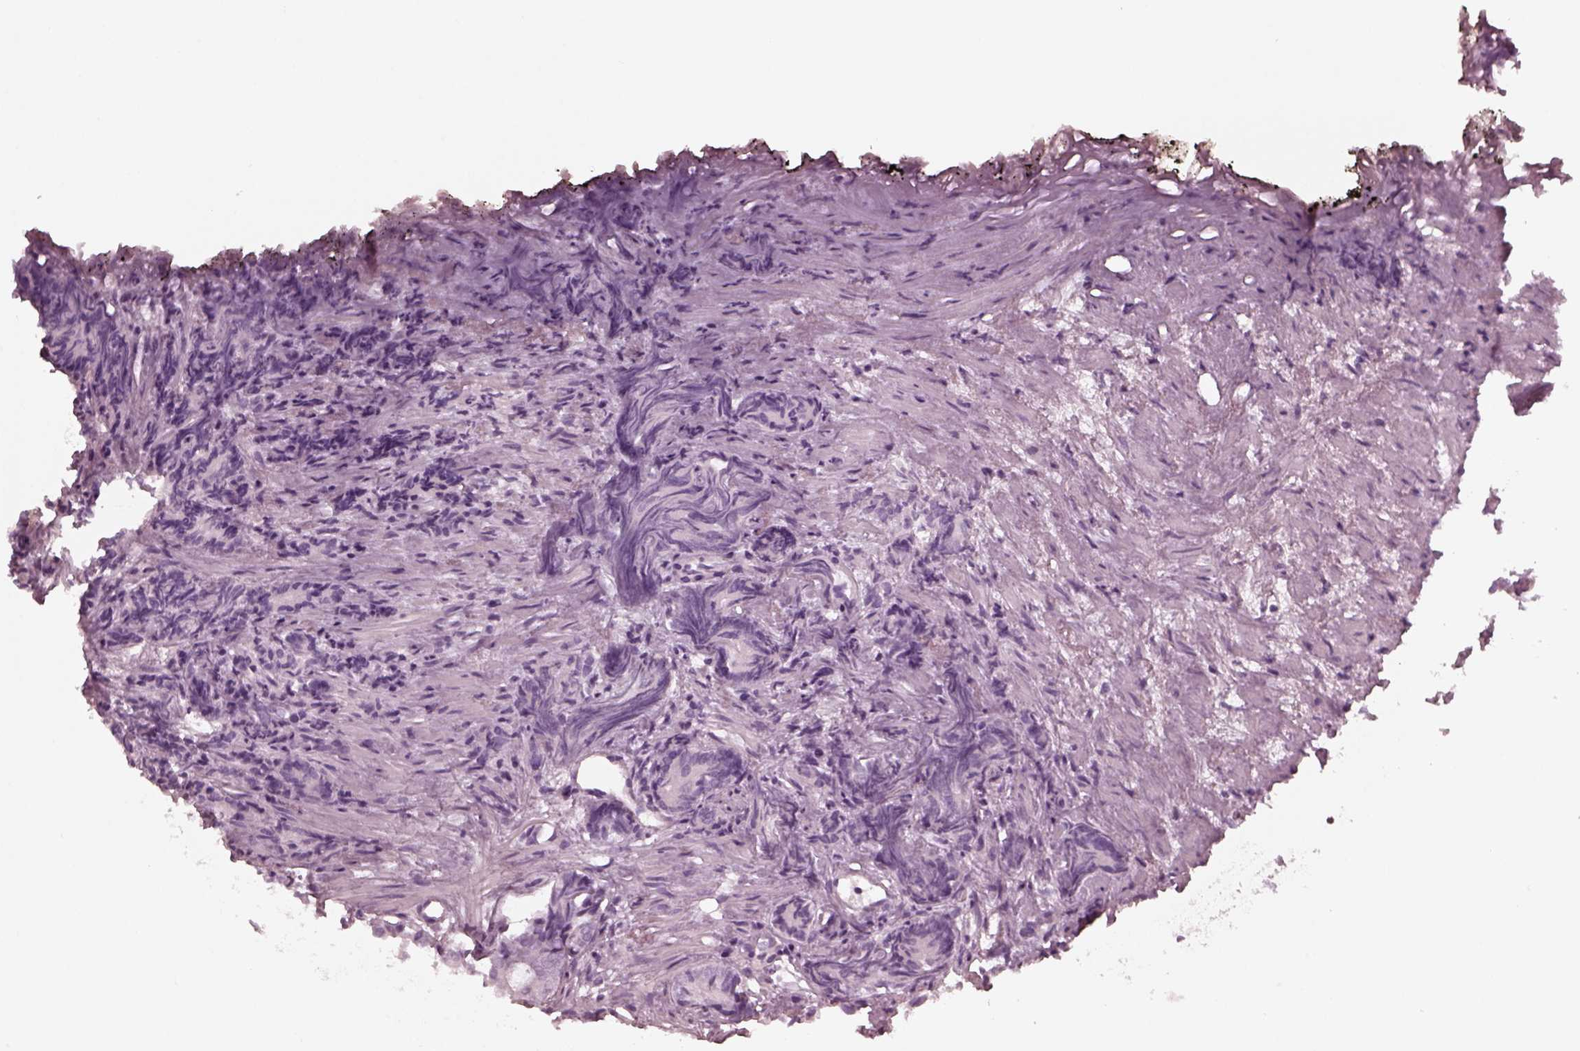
{"staining": {"intensity": "negative", "quantity": "none", "location": "none"}, "tissue": "prostate cancer", "cell_type": "Tumor cells", "image_type": "cancer", "snomed": [{"axis": "morphology", "description": "Adenocarcinoma, High grade"}, {"axis": "topography", "description": "Prostate"}], "caption": "DAB (3,3'-diaminobenzidine) immunohistochemical staining of prostate cancer (high-grade adenocarcinoma) shows no significant positivity in tumor cells.", "gene": "GRM6", "patient": {"sex": "male", "age": 84}}